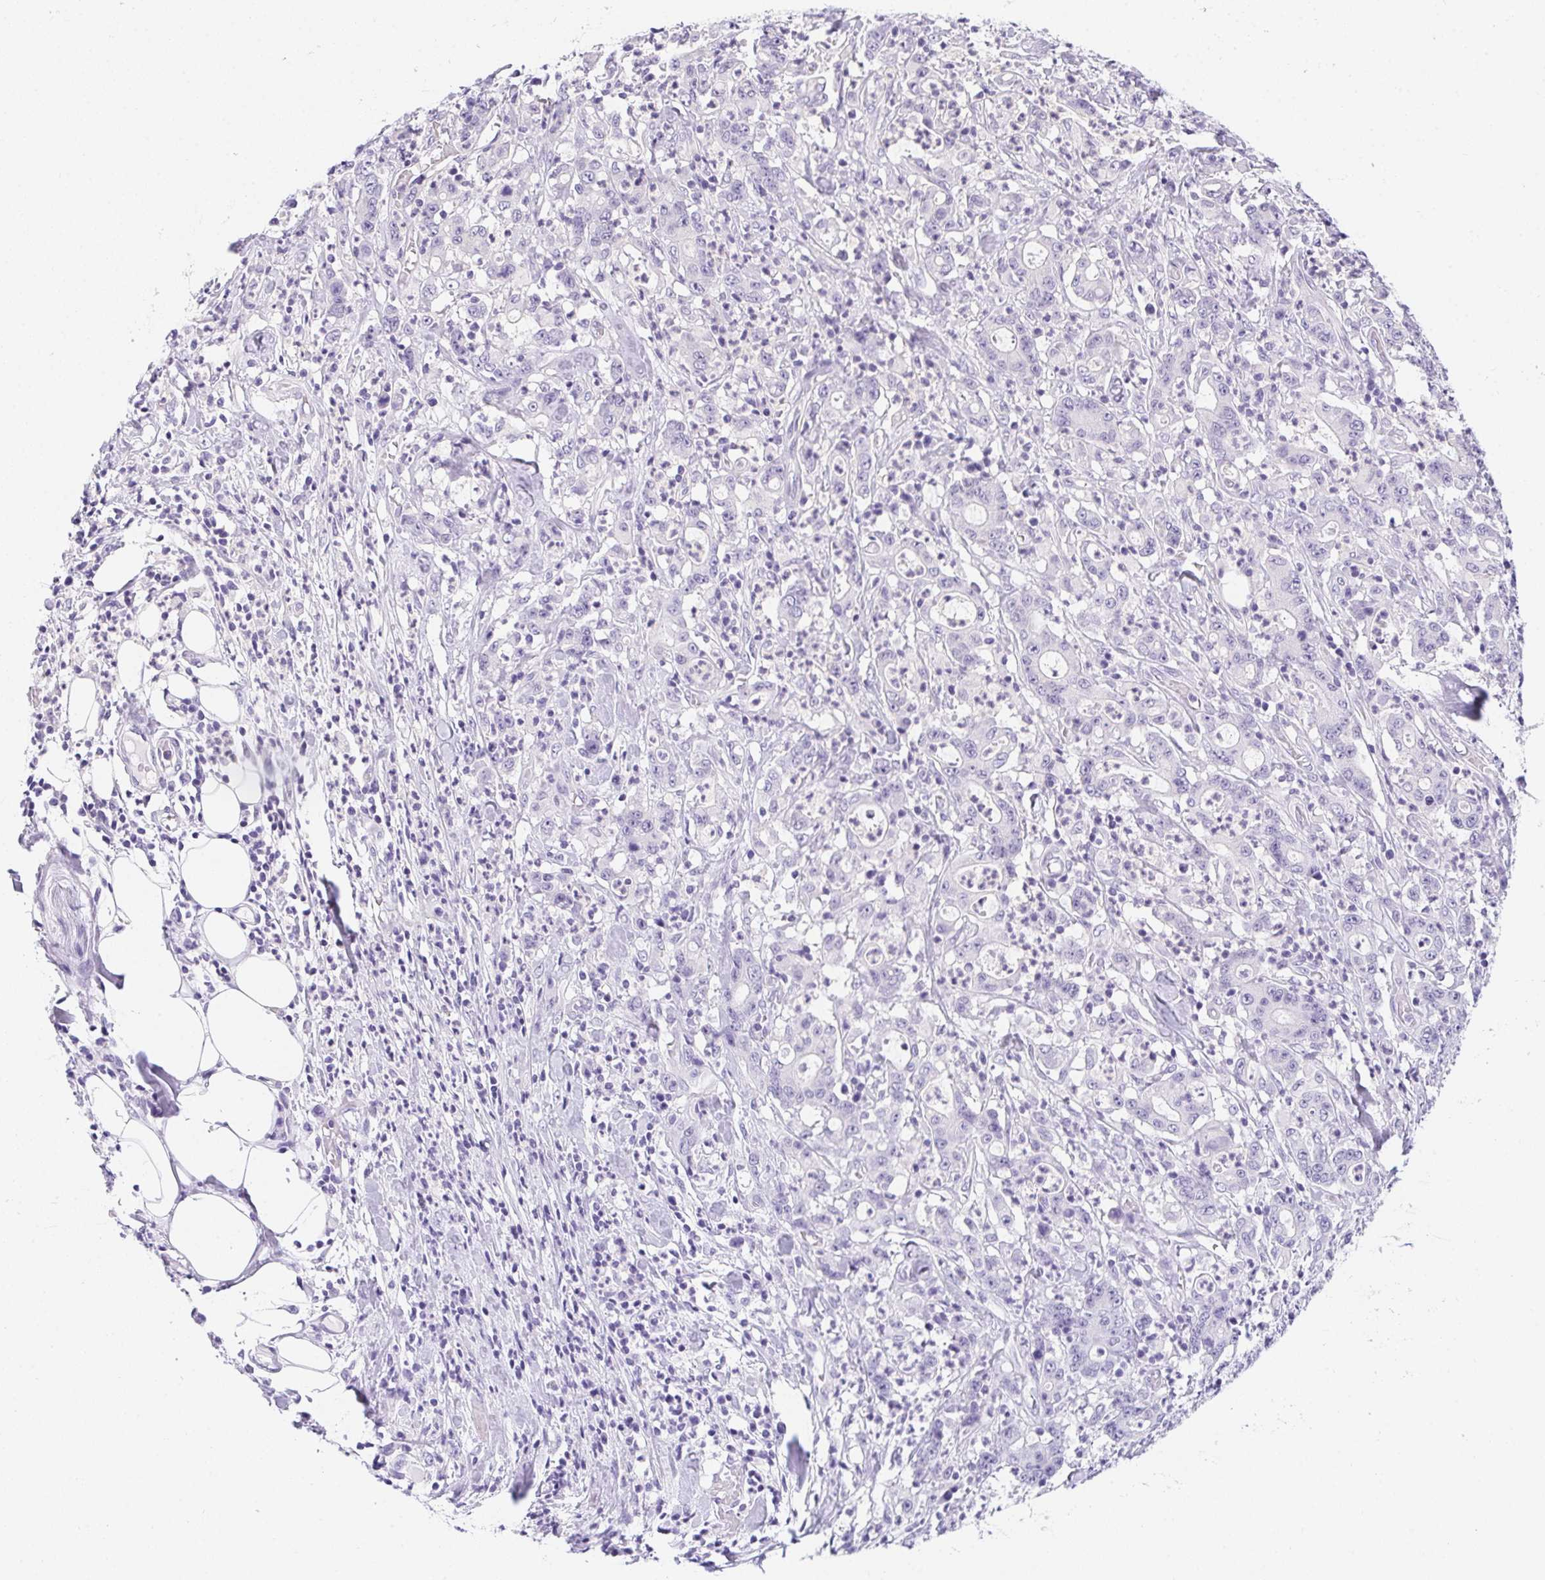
{"staining": {"intensity": "negative", "quantity": "none", "location": "none"}, "tissue": "stomach cancer", "cell_type": "Tumor cells", "image_type": "cancer", "snomed": [{"axis": "morphology", "description": "Adenocarcinoma, NOS"}, {"axis": "topography", "description": "Stomach, upper"}], "caption": "Immunohistochemical staining of human adenocarcinoma (stomach) exhibits no significant positivity in tumor cells.", "gene": "PRKAA1", "patient": {"sex": "male", "age": 68}}